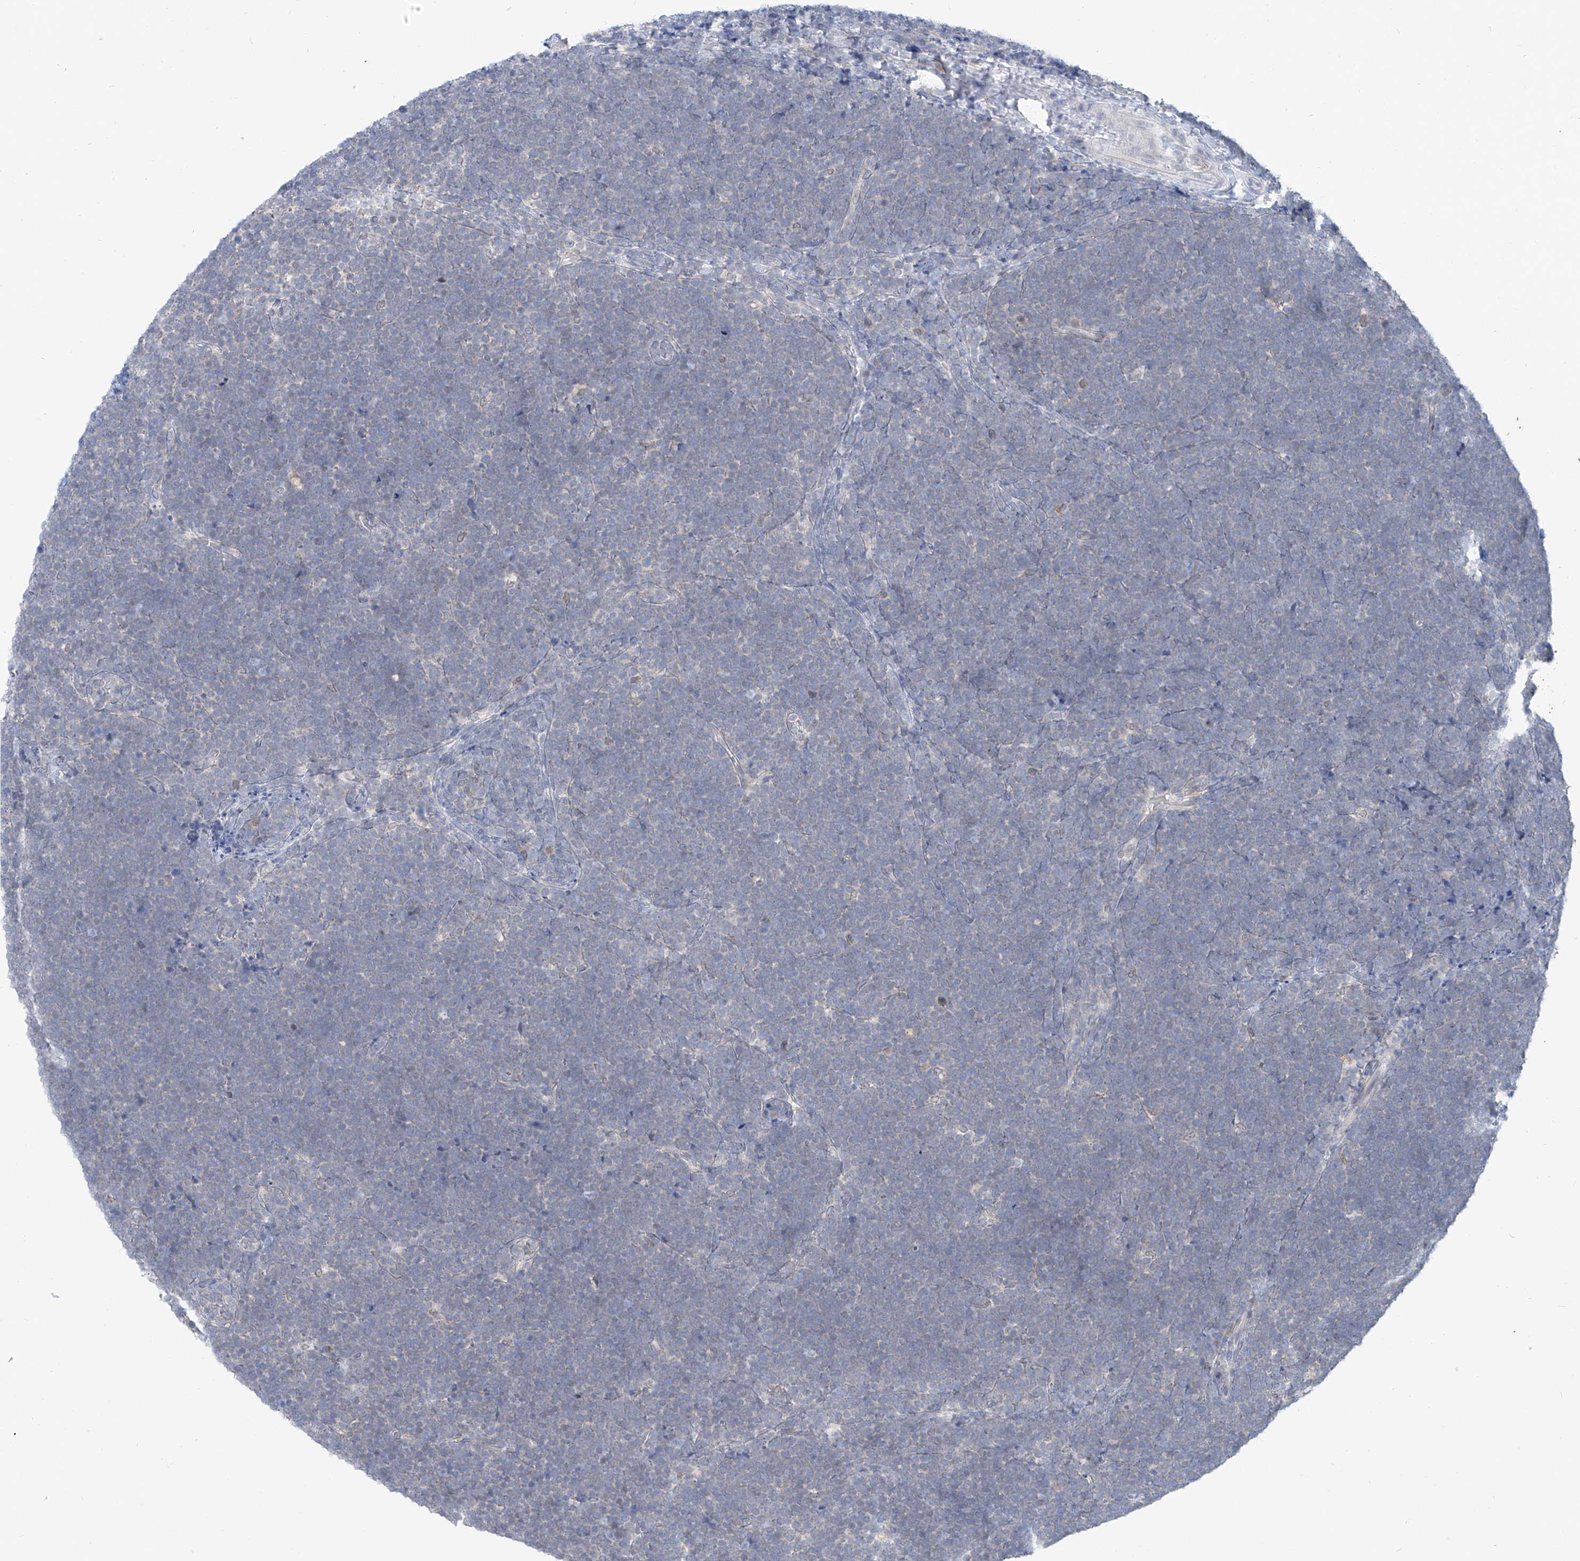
{"staining": {"intensity": "negative", "quantity": "none", "location": "none"}, "tissue": "lymphoma", "cell_type": "Tumor cells", "image_type": "cancer", "snomed": [{"axis": "morphology", "description": "Malignant lymphoma, non-Hodgkin's type, High grade"}, {"axis": "topography", "description": "Lymph node"}], "caption": "Malignant lymphoma, non-Hodgkin's type (high-grade) stained for a protein using immunohistochemistry (IHC) exhibits no staining tumor cells.", "gene": "KRTAP25-1", "patient": {"sex": "male", "age": 13}}